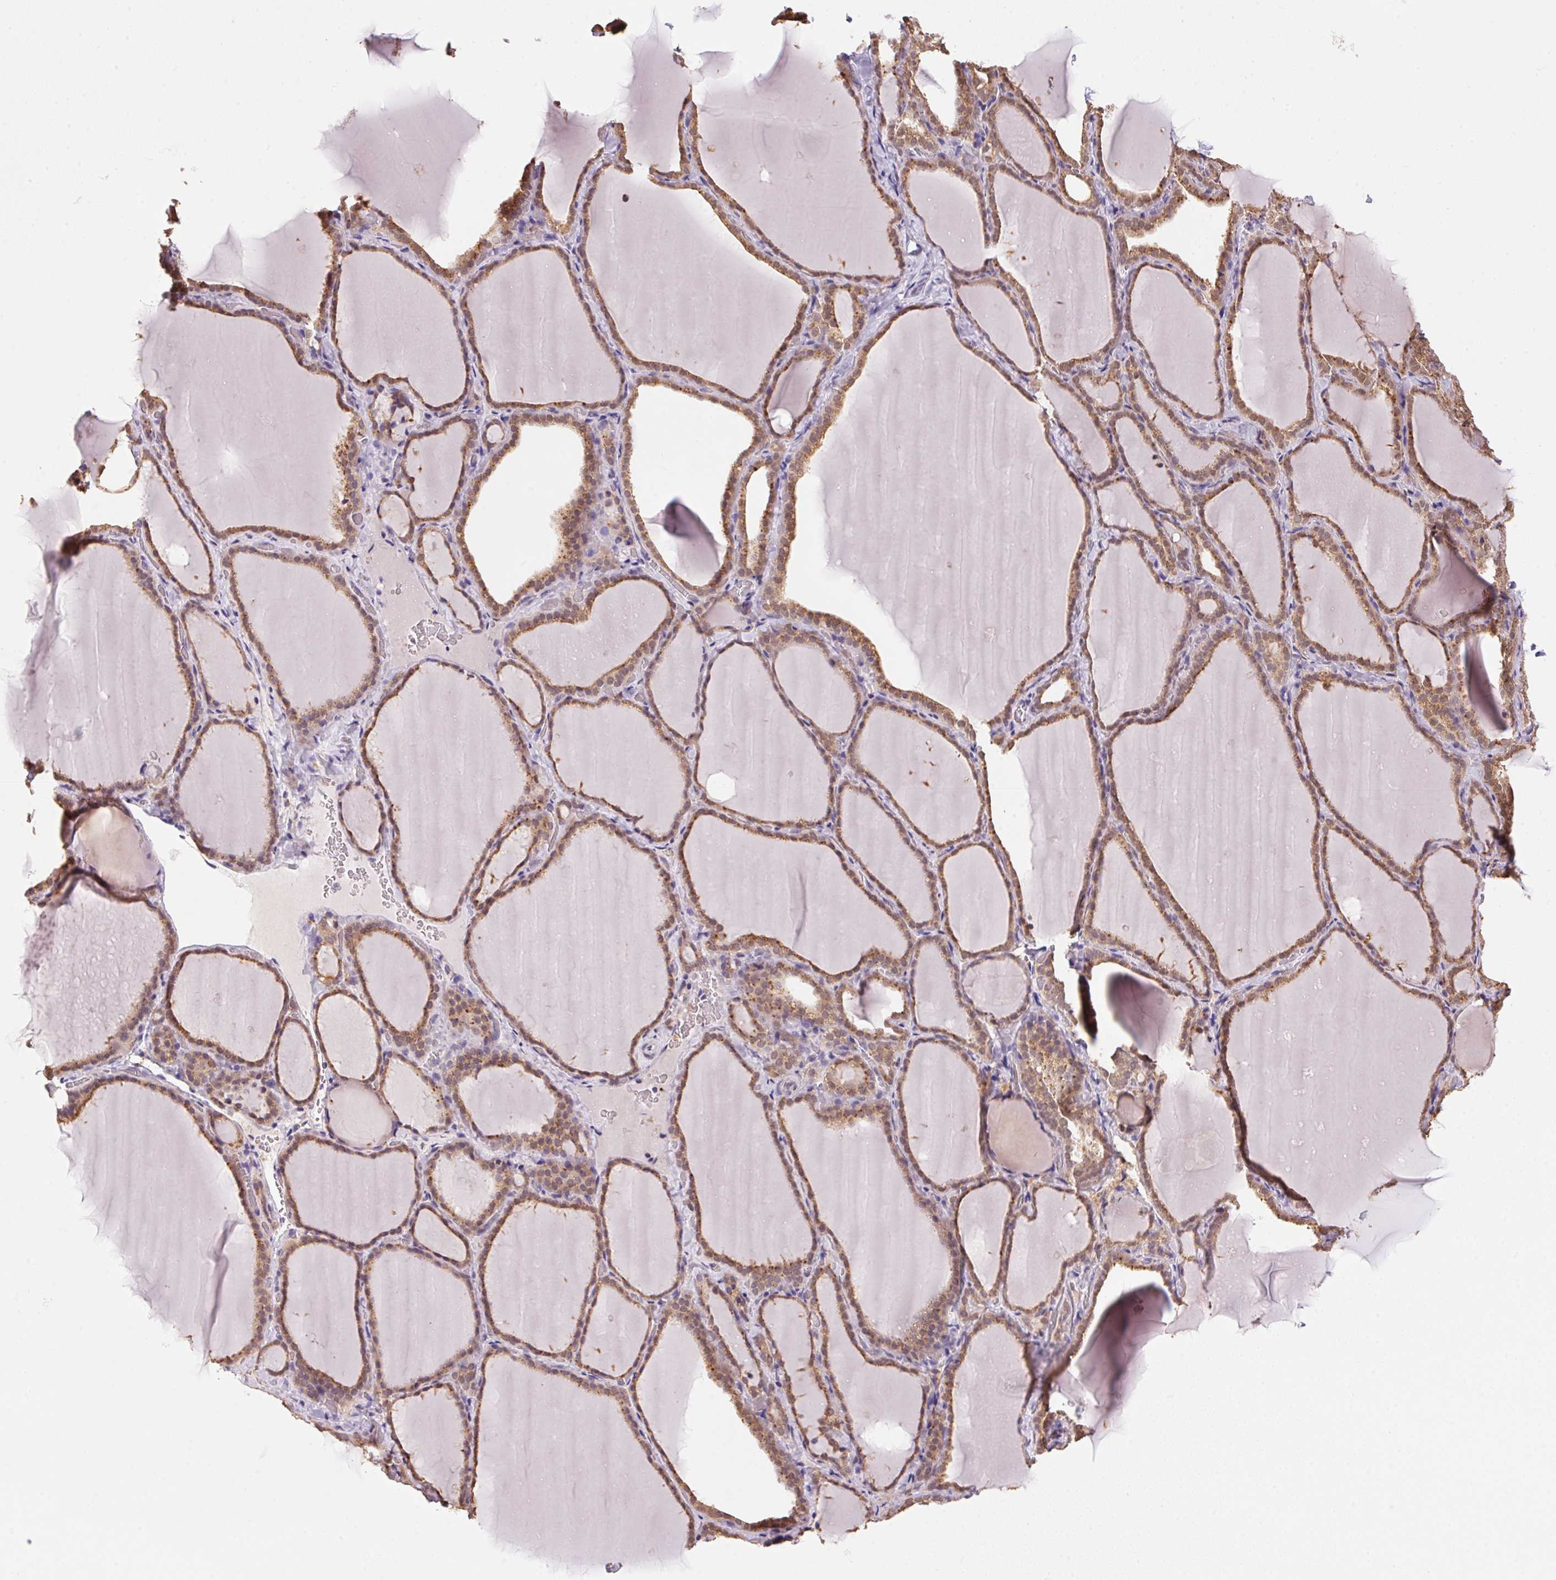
{"staining": {"intensity": "moderate", "quantity": ">75%", "location": "cytoplasmic/membranous"}, "tissue": "thyroid gland", "cell_type": "Glandular cells", "image_type": "normal", "snomed": [{"axis": "morphology", "description": "Normal tissue, NOS"}, {"axis": "topography", "description": "Thyroid gland"}], "caption": "Thyroid gland stained with DAB (3,3'-diaminobenzidine) immunohistochemistry (IHC) displays medium levels of moderate cytoplasmic/membranous staining in about >75% of glandular cells.", "gene": "ADH5", "patient": {"sex": "female", "age": 22}}